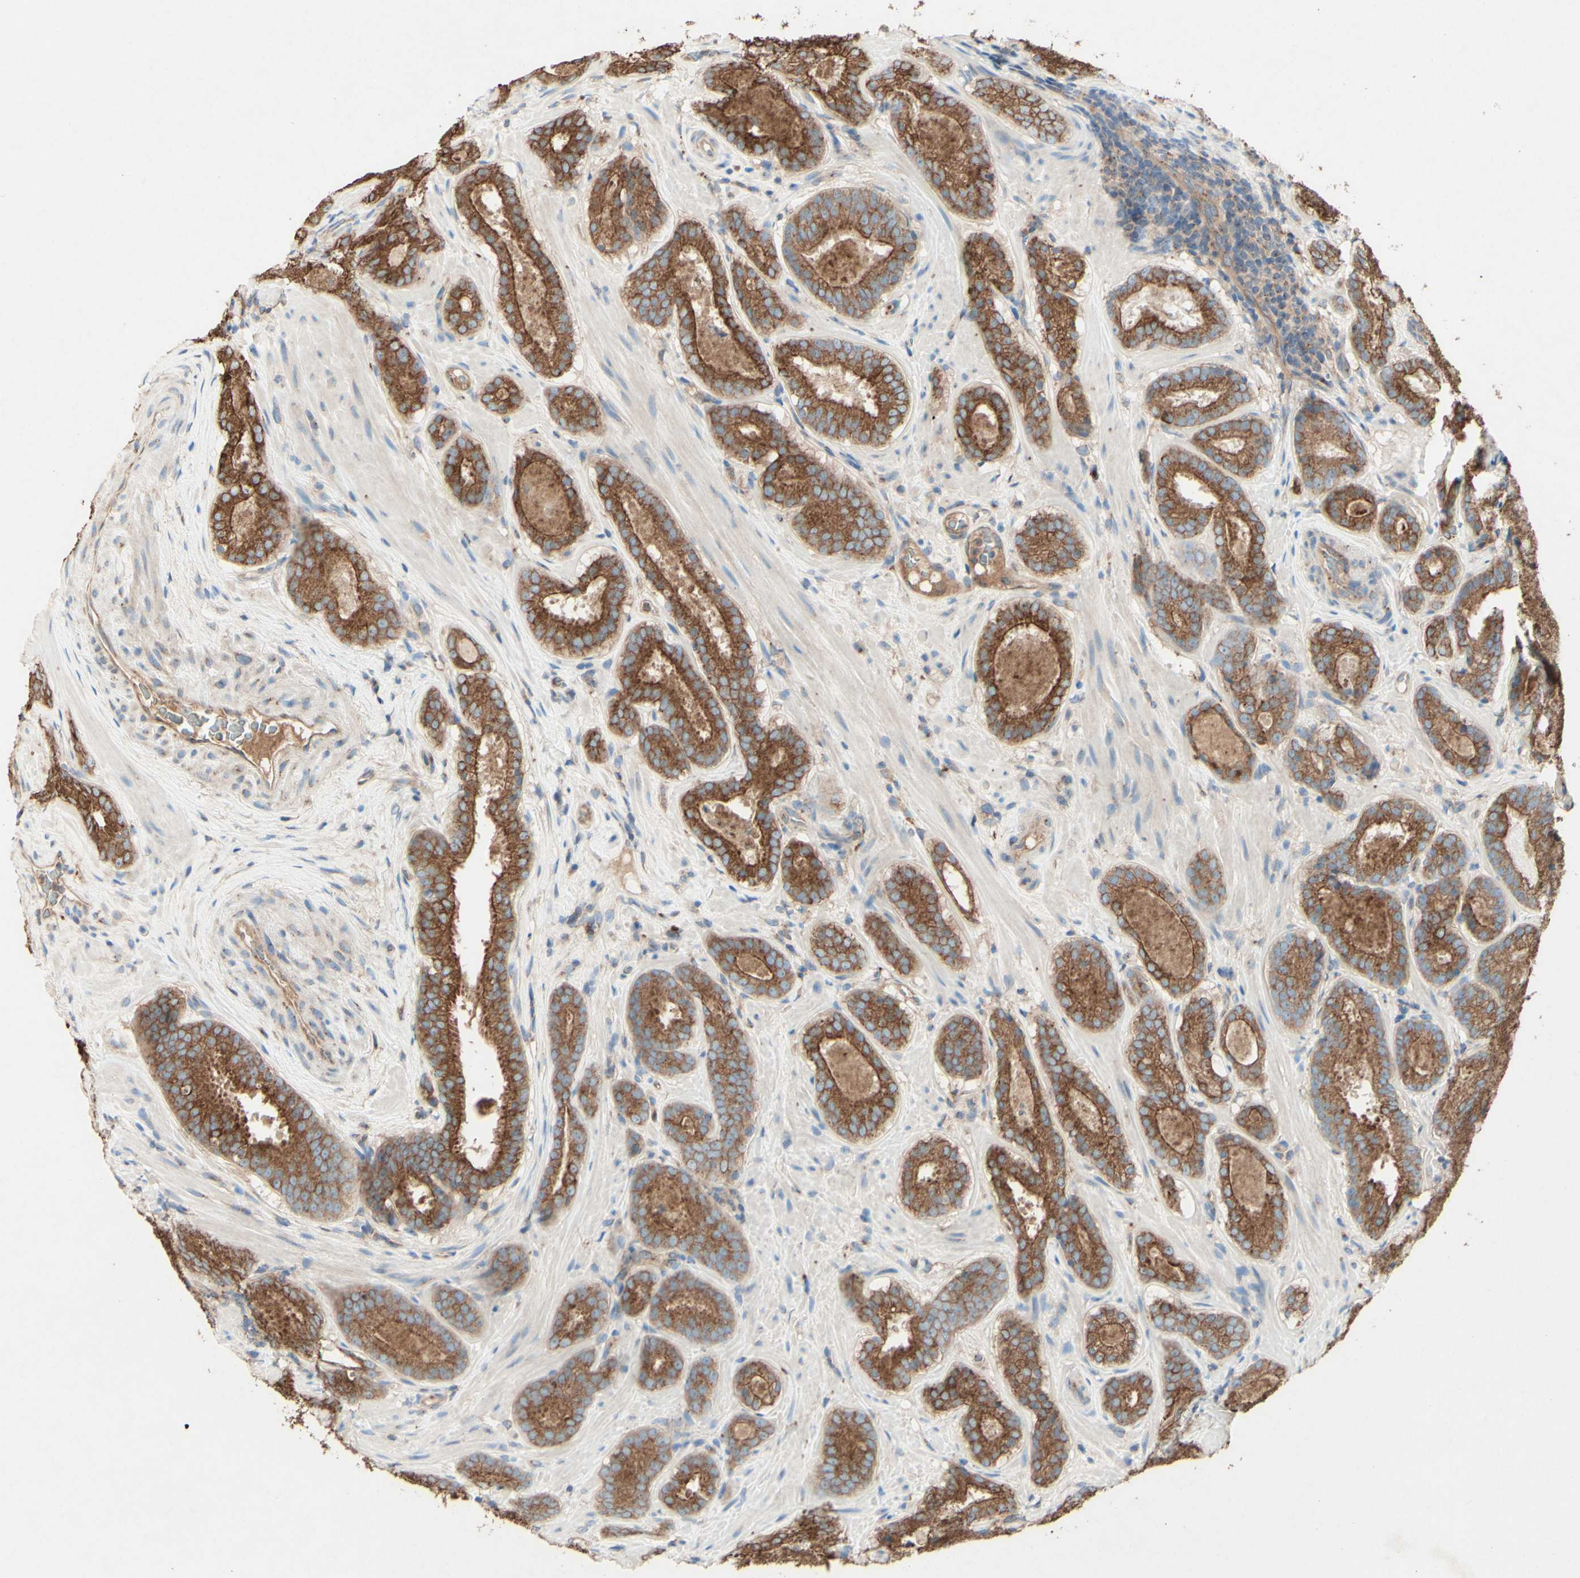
{"staining": {"intensity": "moderate", "quantity": ">75%", "location": "cytoplasmic/membranous"}, "tissue": "prostate cancer", "cell_type": "Tumor cells", "image_type": "cancer", "snomed": [{"axis": "morphology", "description": "Adenocarcinoma, Low grade"}, {"axis": "topography", "description": "Prostate"}], "caption": "IHC histopathology image of neoplastic tissue: prostate cancer (low-grade adenocarcinoma) stained using immunohistochemistry (IHC) reveals medium levels of moderate protein expression localized specifically in the cytoplasmic/membranous of tumor cells, appearing as a cytoplasmic/membranous brown color.", "gene": "MTM1", "patient": {"sex": "male", "age": 69}}